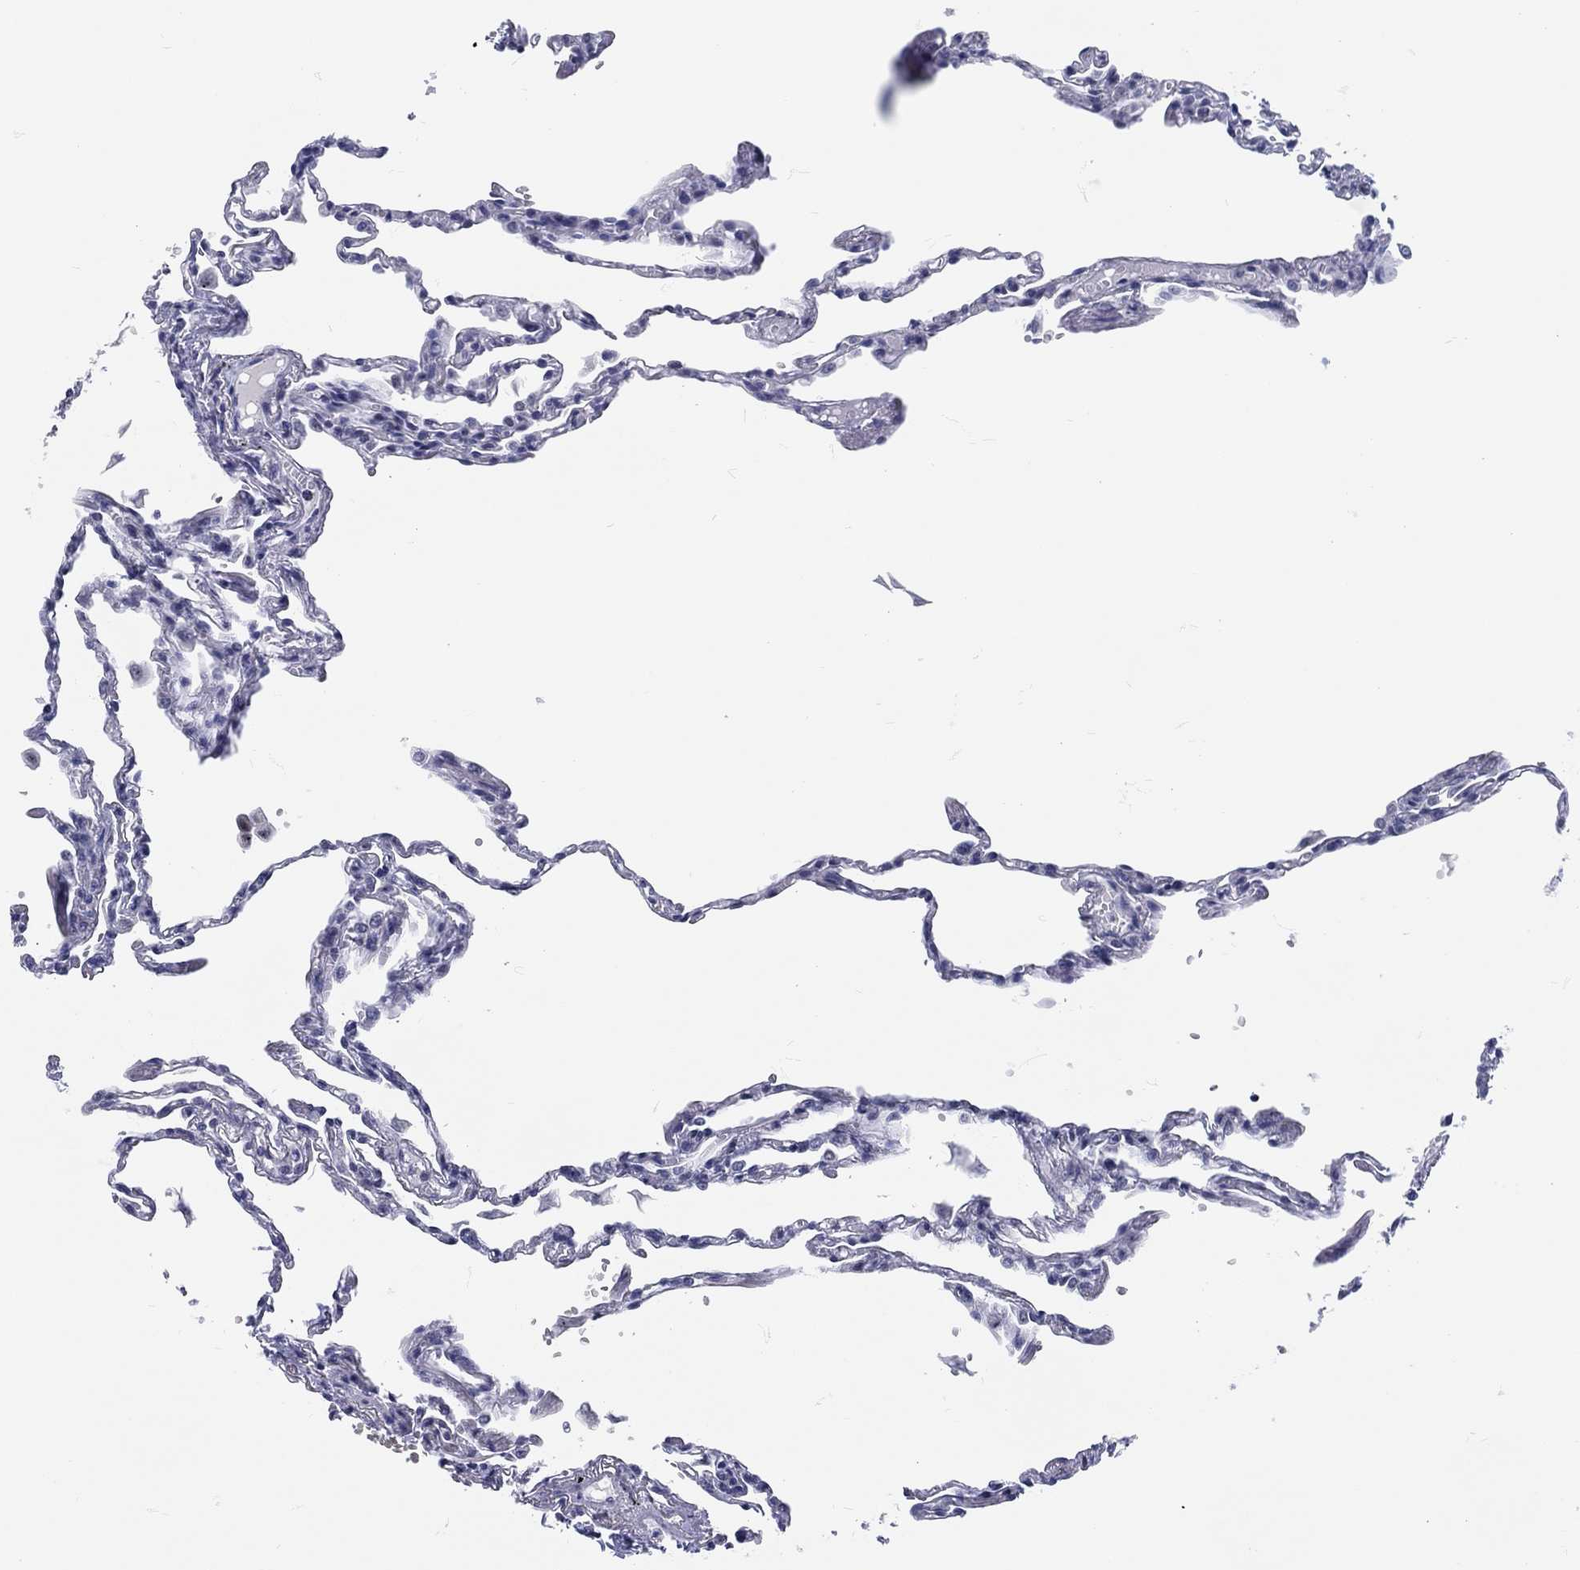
{"staining": {"intensity": "weak", "quantity": "<25%", "location": "nuclear"}, "tissue": "lung", "cell_type": "Alveolar cells", "image_type": "normal", "snomed": [{"axis": "morphology", "description": "Normal tissue, NOS"}, {"axis": "topography", "description": "Lung"}], "caption": "Protein analysis of normal lung reveals no significant staining in alveolar cells.", "gene": "MAPK8IP1", "patient": {"sex": "male", "age": 78}}